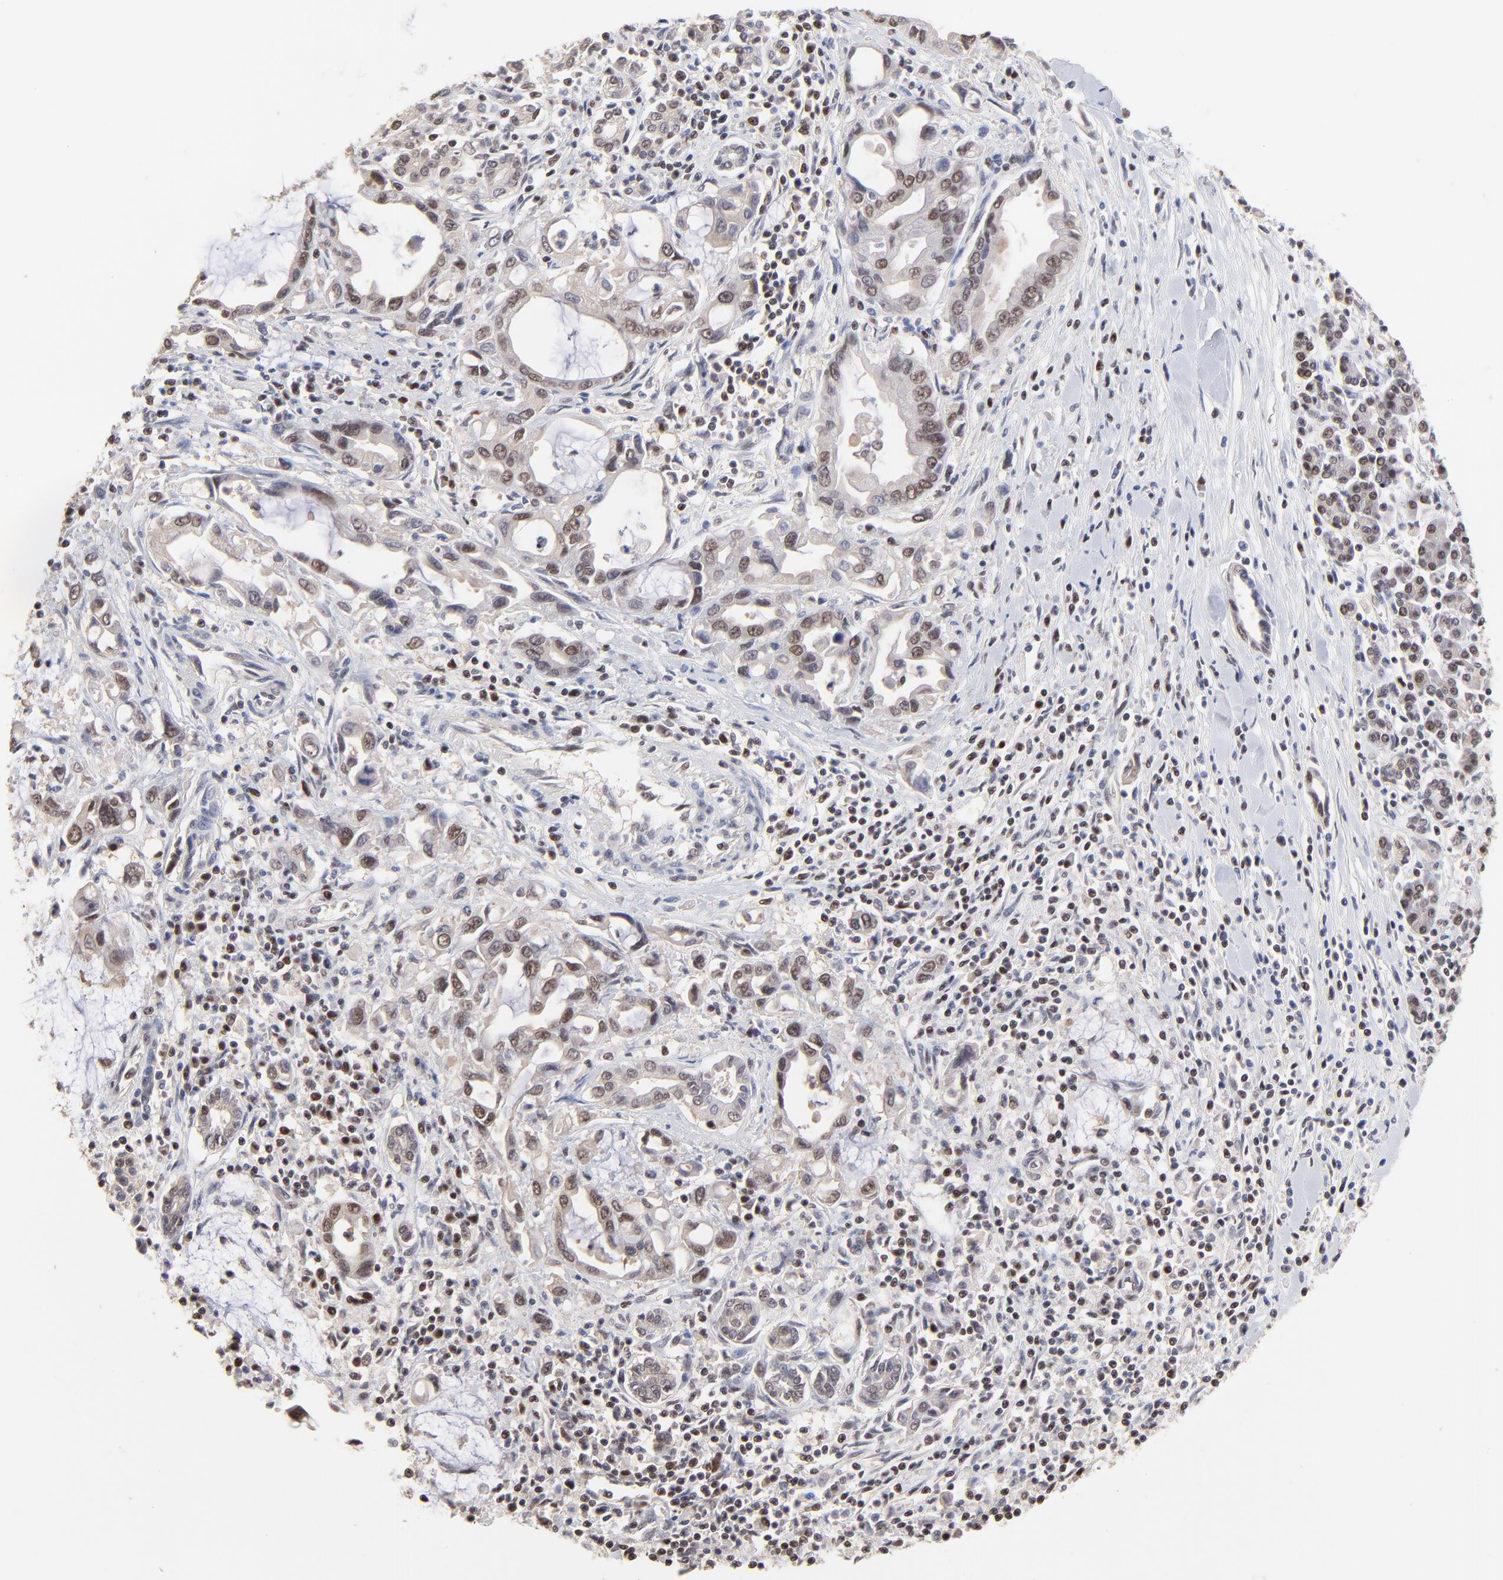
{"staining": {"intensity": "moderate", "quantity": "25%-75%", "location": "nuclear"}, "tissue": "pancreatic cancer", "cell_type": "Tumor cells", "image_type": "cancer", "snomed": [{"axis": "morphology", "description": "Adenocarcinoma, NOS"}, {"axis": "topography", "description": "Pancreas"}], "caption": "Pancreatic cancer was stained to show a protein in brown. There is medium levels of moderate nuclear positivity in about 25%-75% of tumor cells.", "gene": "DSN1", "patient": {"sex": "female", "age": 57}}